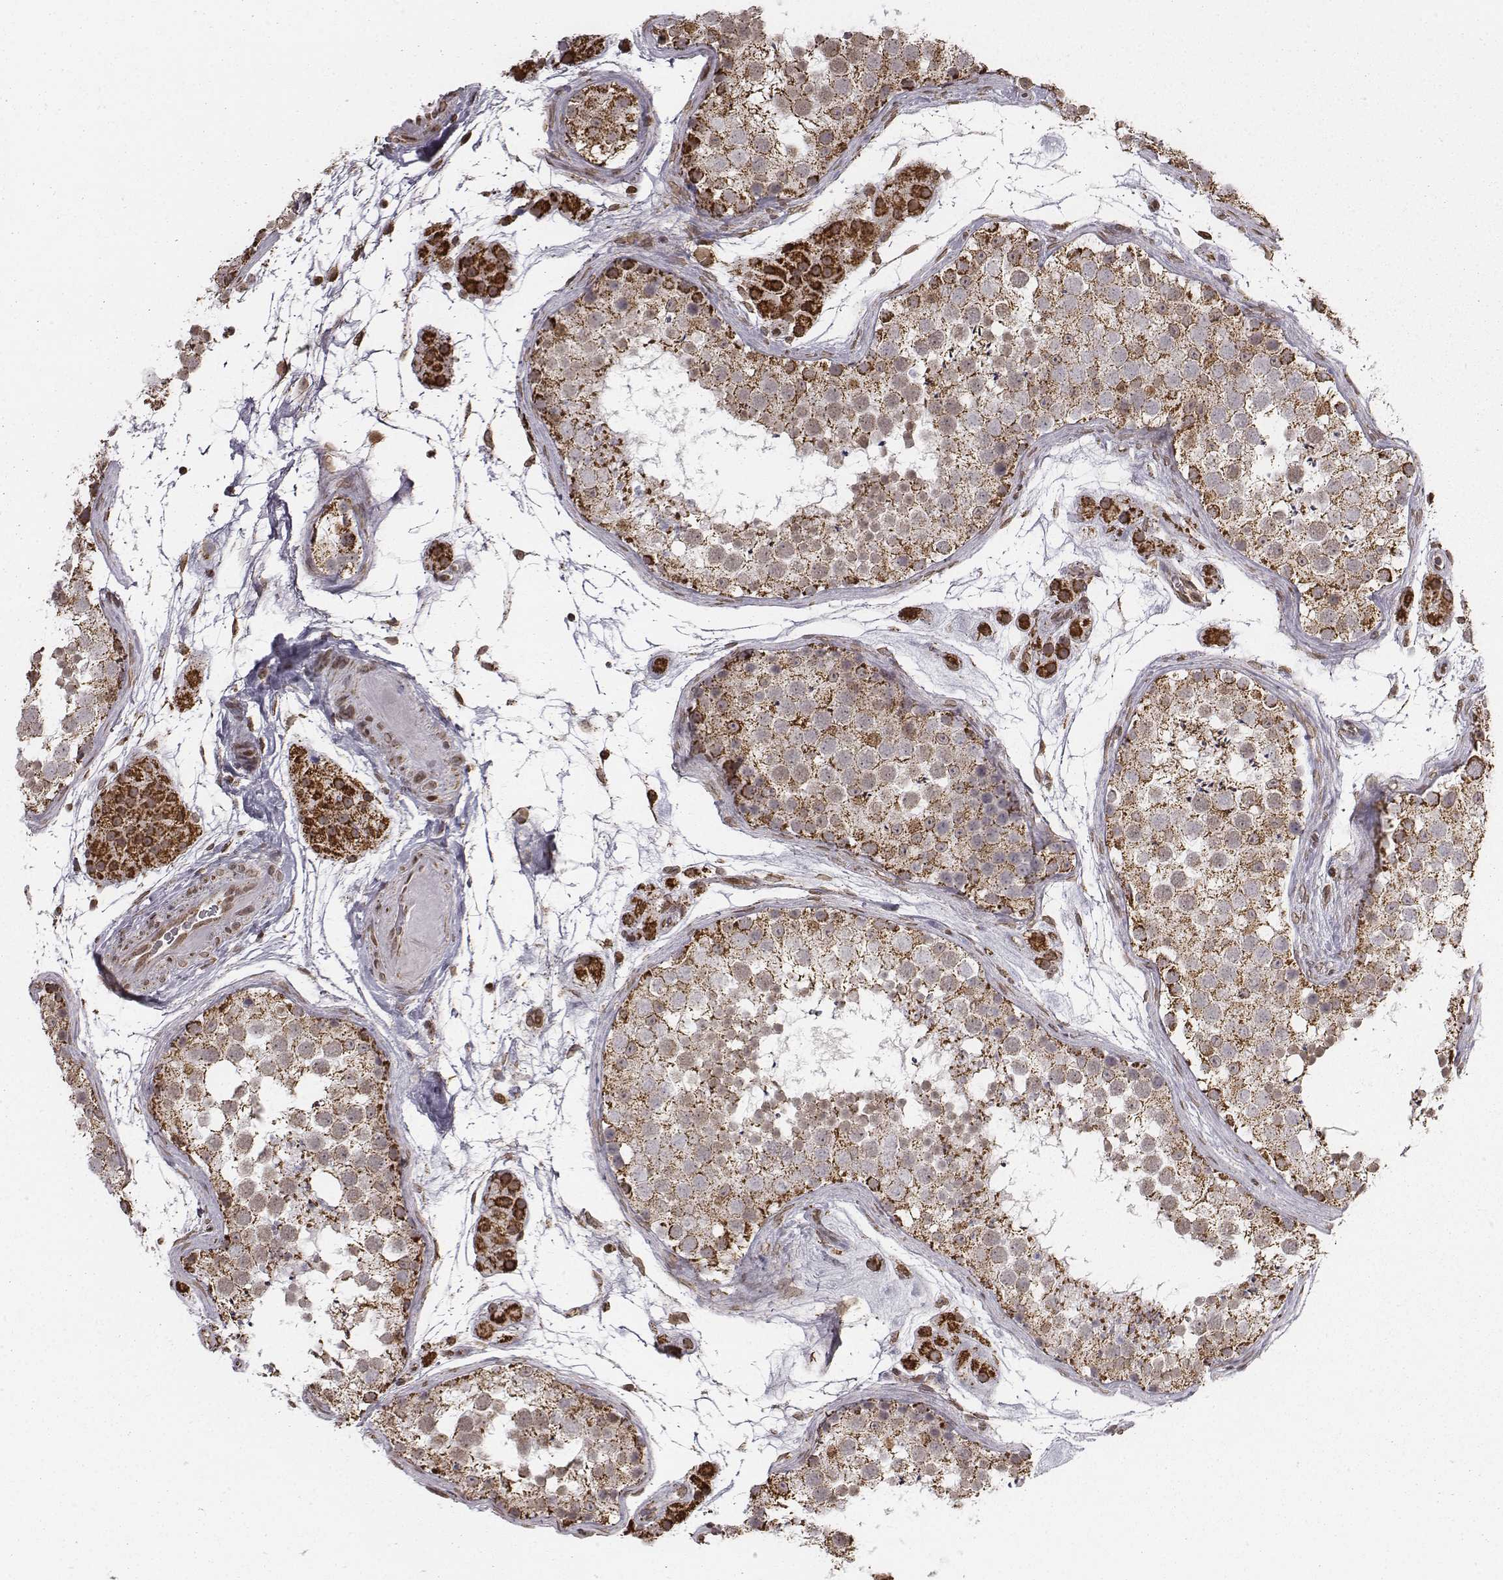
{"staining": {"intensity": "strong", "quantity": "25%-75%", "location": "cytoplasmic/membranous"}, "tissue": "testis", "cell_type": "Cells in seminiferous ducts", "image_type": "normal", "snomed": [{"axis": "morphology", "description": "Normal tissue, NOS"}, {"axis": "topography", "description": "Testis"}], "caption": "Immunohistochemistry micrograph of benign testis stained for a protein (brown), which exhibits high levels of strong cytoplasmic/membranous expression in approximately 25%-75% of cells in seminiferous ducts.", "gene": "ACOT2", "patient": {"sex": "male", "age": 41}}